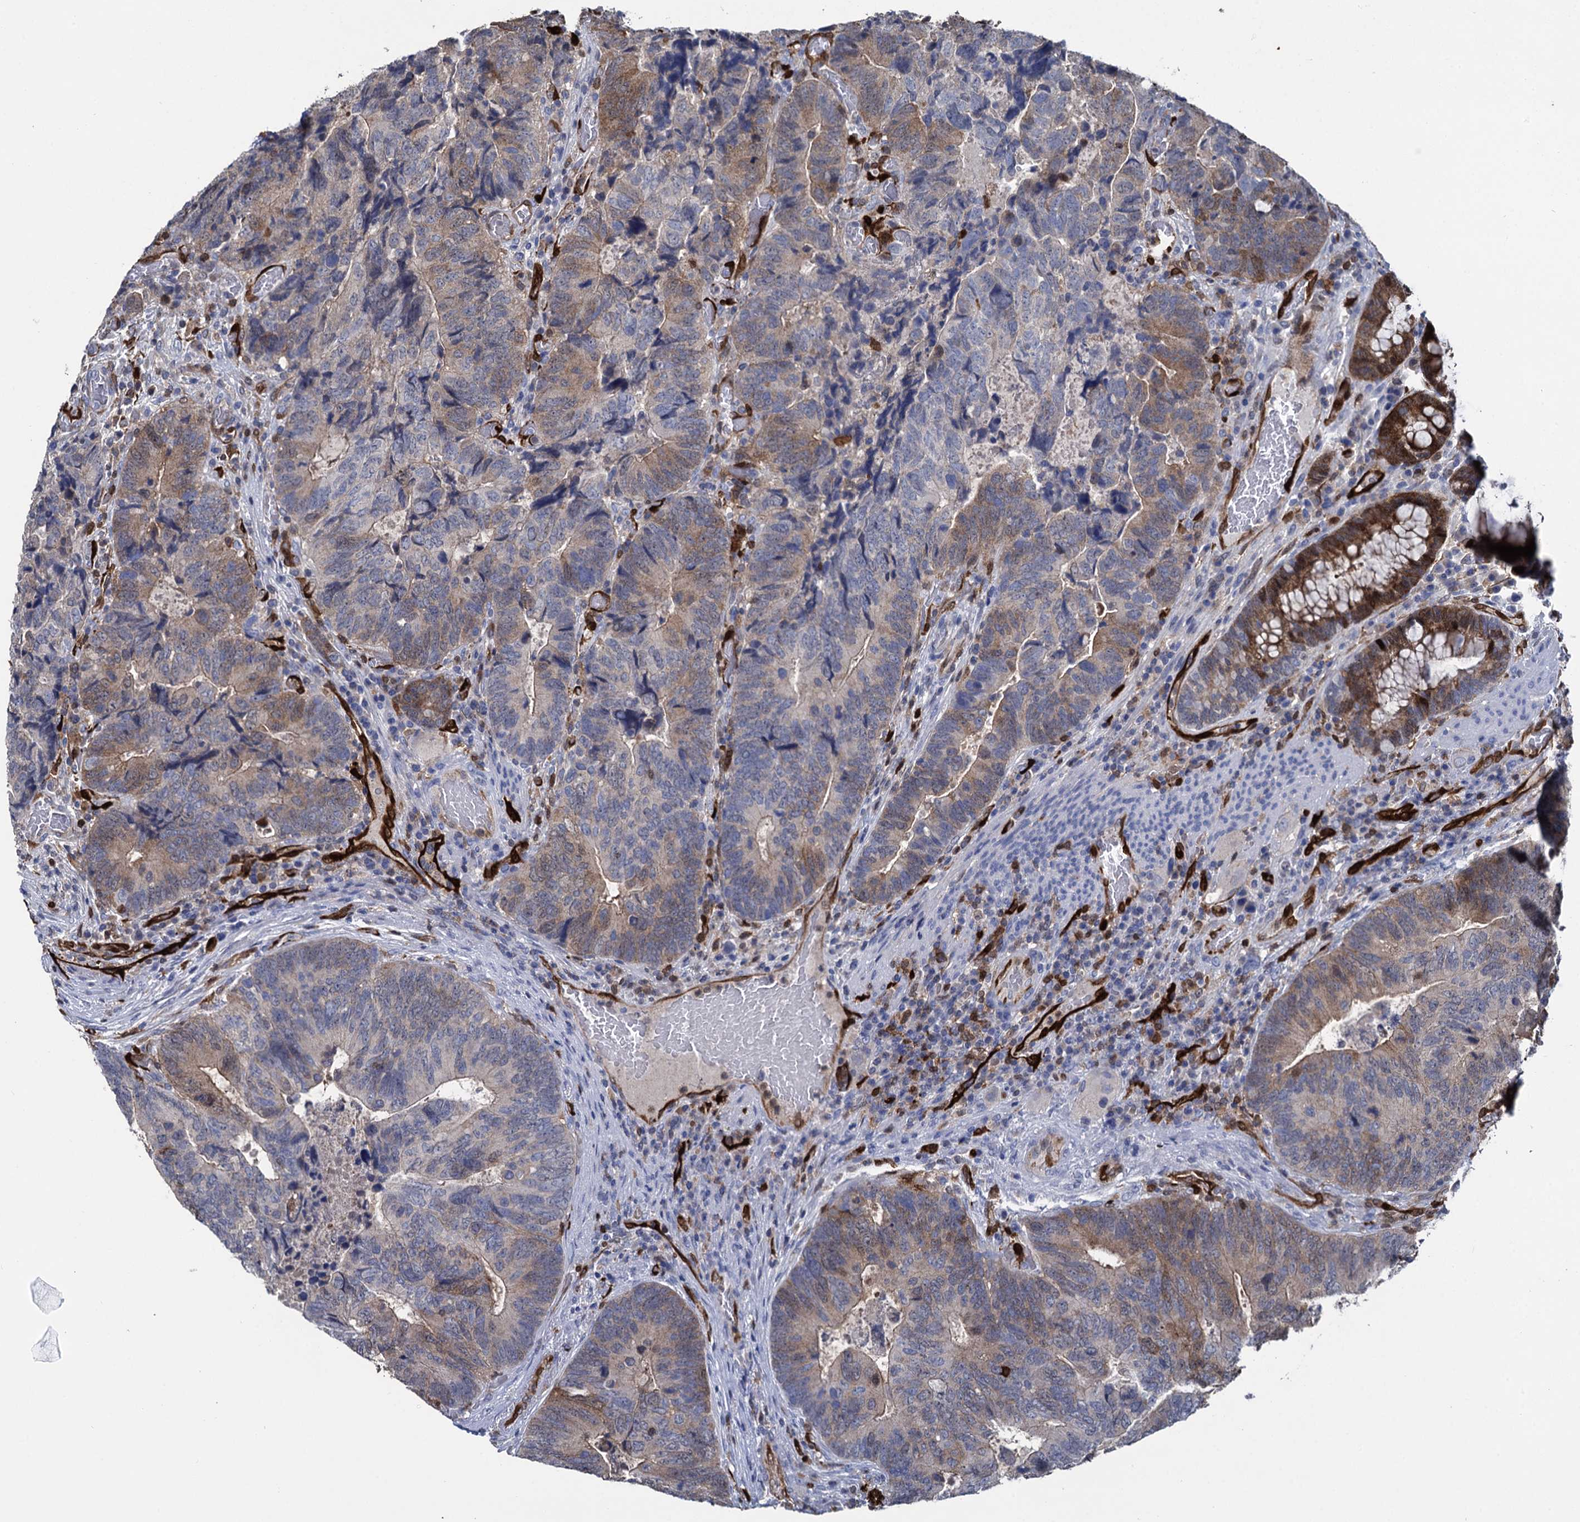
{"staining": {"intensity": "moderate", "quantity": "<25%", "location": "cytoplasmic/membranous"}, "tissue": "colorectal cancer", "cell_type": "Tumor cells", "image_type": "cancer", "snomed": [{"axis": "morphology", "description": "Adenocarcinoma, NOS"}, {"axis": "topography", "description": "Colon"}], "caption": "Colorectal cancer stained with a protein marker demonstrates moderate staining in tumor cells.", "gene": "FABP5", "patient": {"sex": "female", "age": 67}}